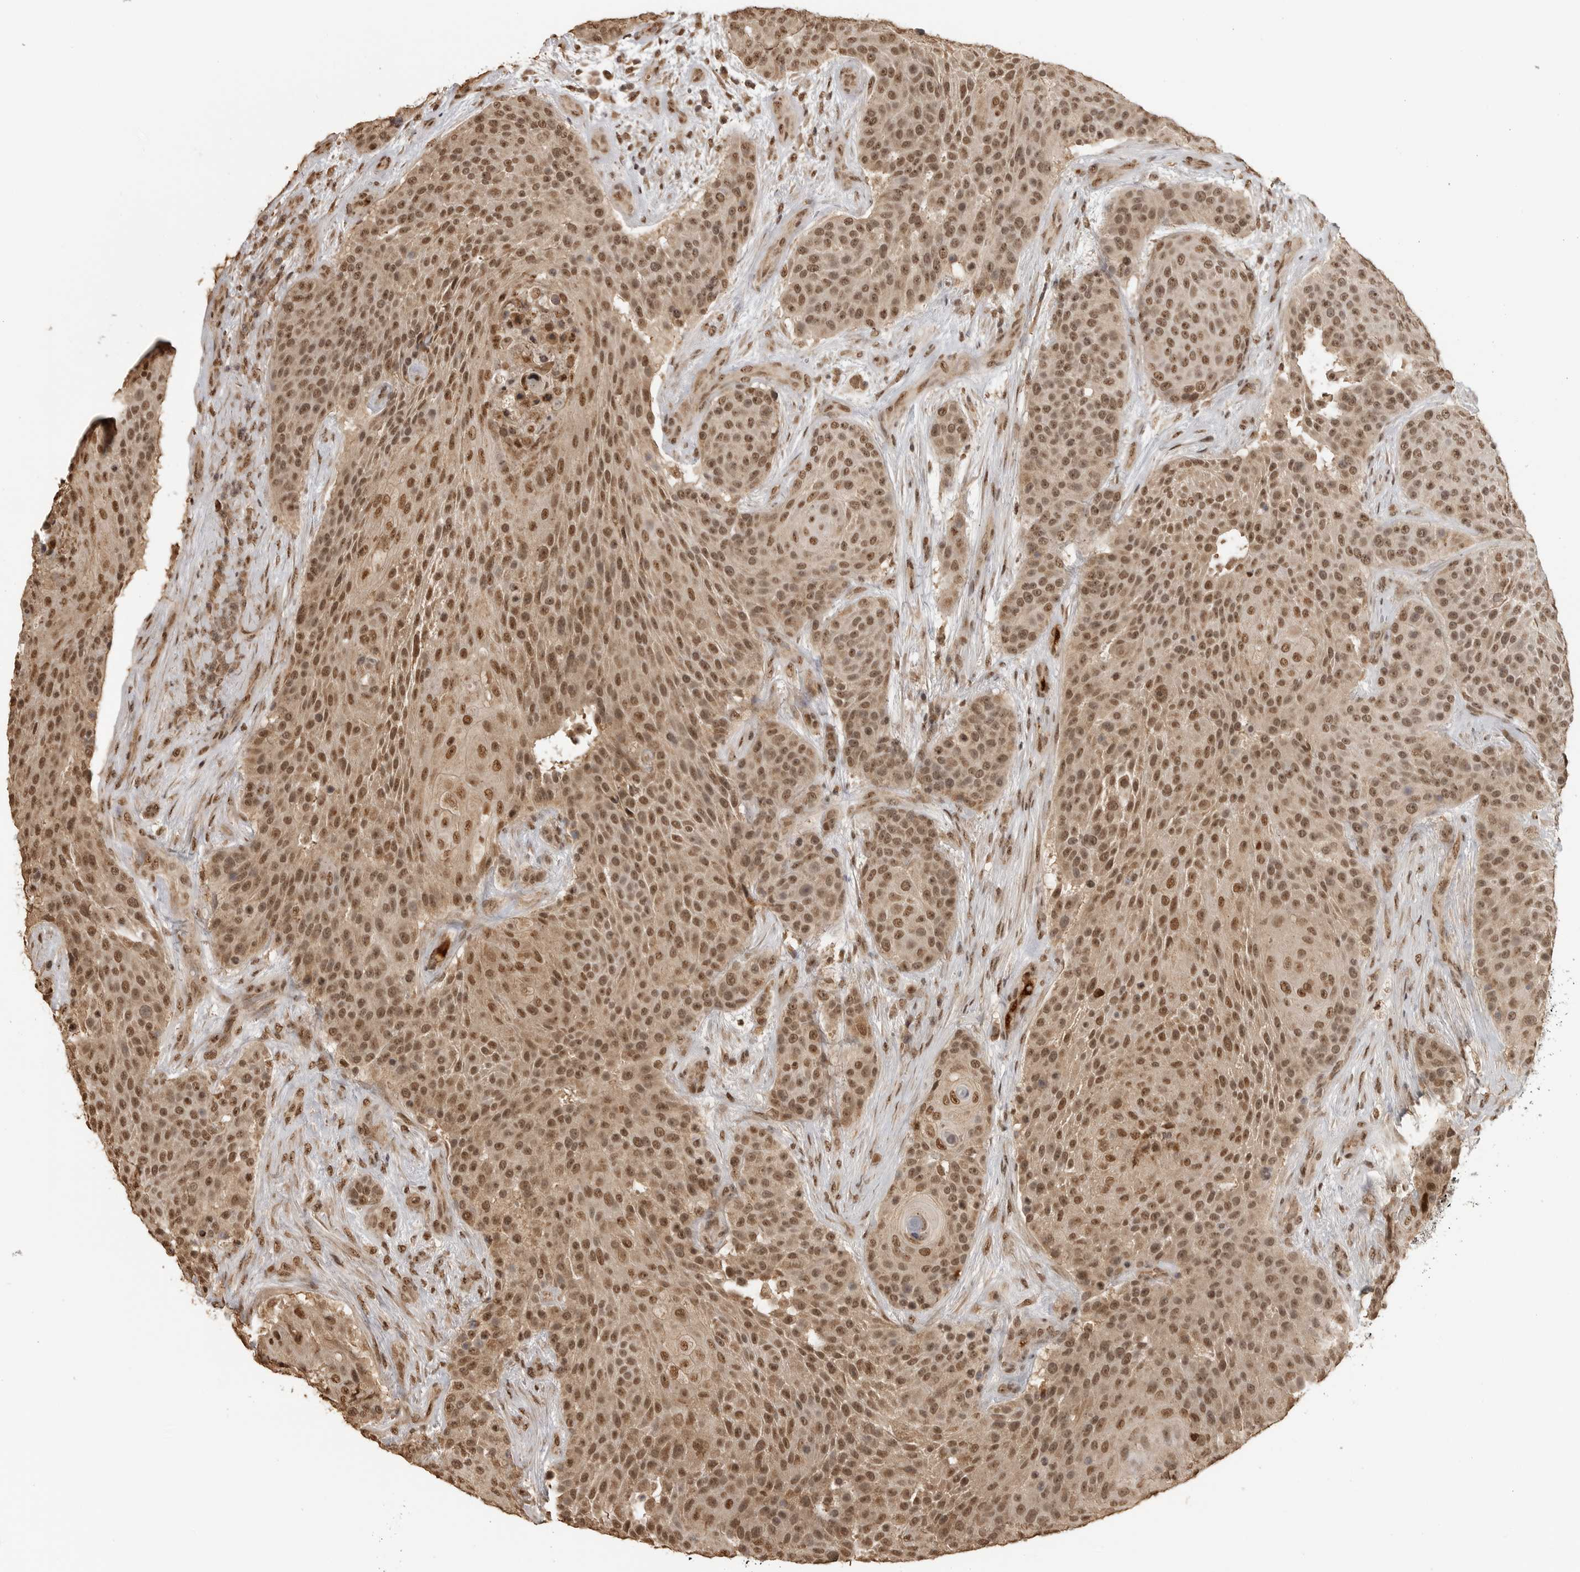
{"staining": {"intensity": "moderate", "quantity": ">75%", "location": "nuclear"}, "tissue": "urothelial cancer", "cell_type": "Tumor cells", "image_type": "cancer", "snomed": [{"axis": "morphology", "description": "Urothelial carcinoma, High grade"}, {"axis": "topography", "description": "Urinary bladder"}], "caption": "Protein expression analysis of urothelial carcinoma (high-grade) shows moderate nuclear staining in about >75% of tumor cells.", "gene": "CLOCK", "patient": {"sex": "female", "age": 63}}